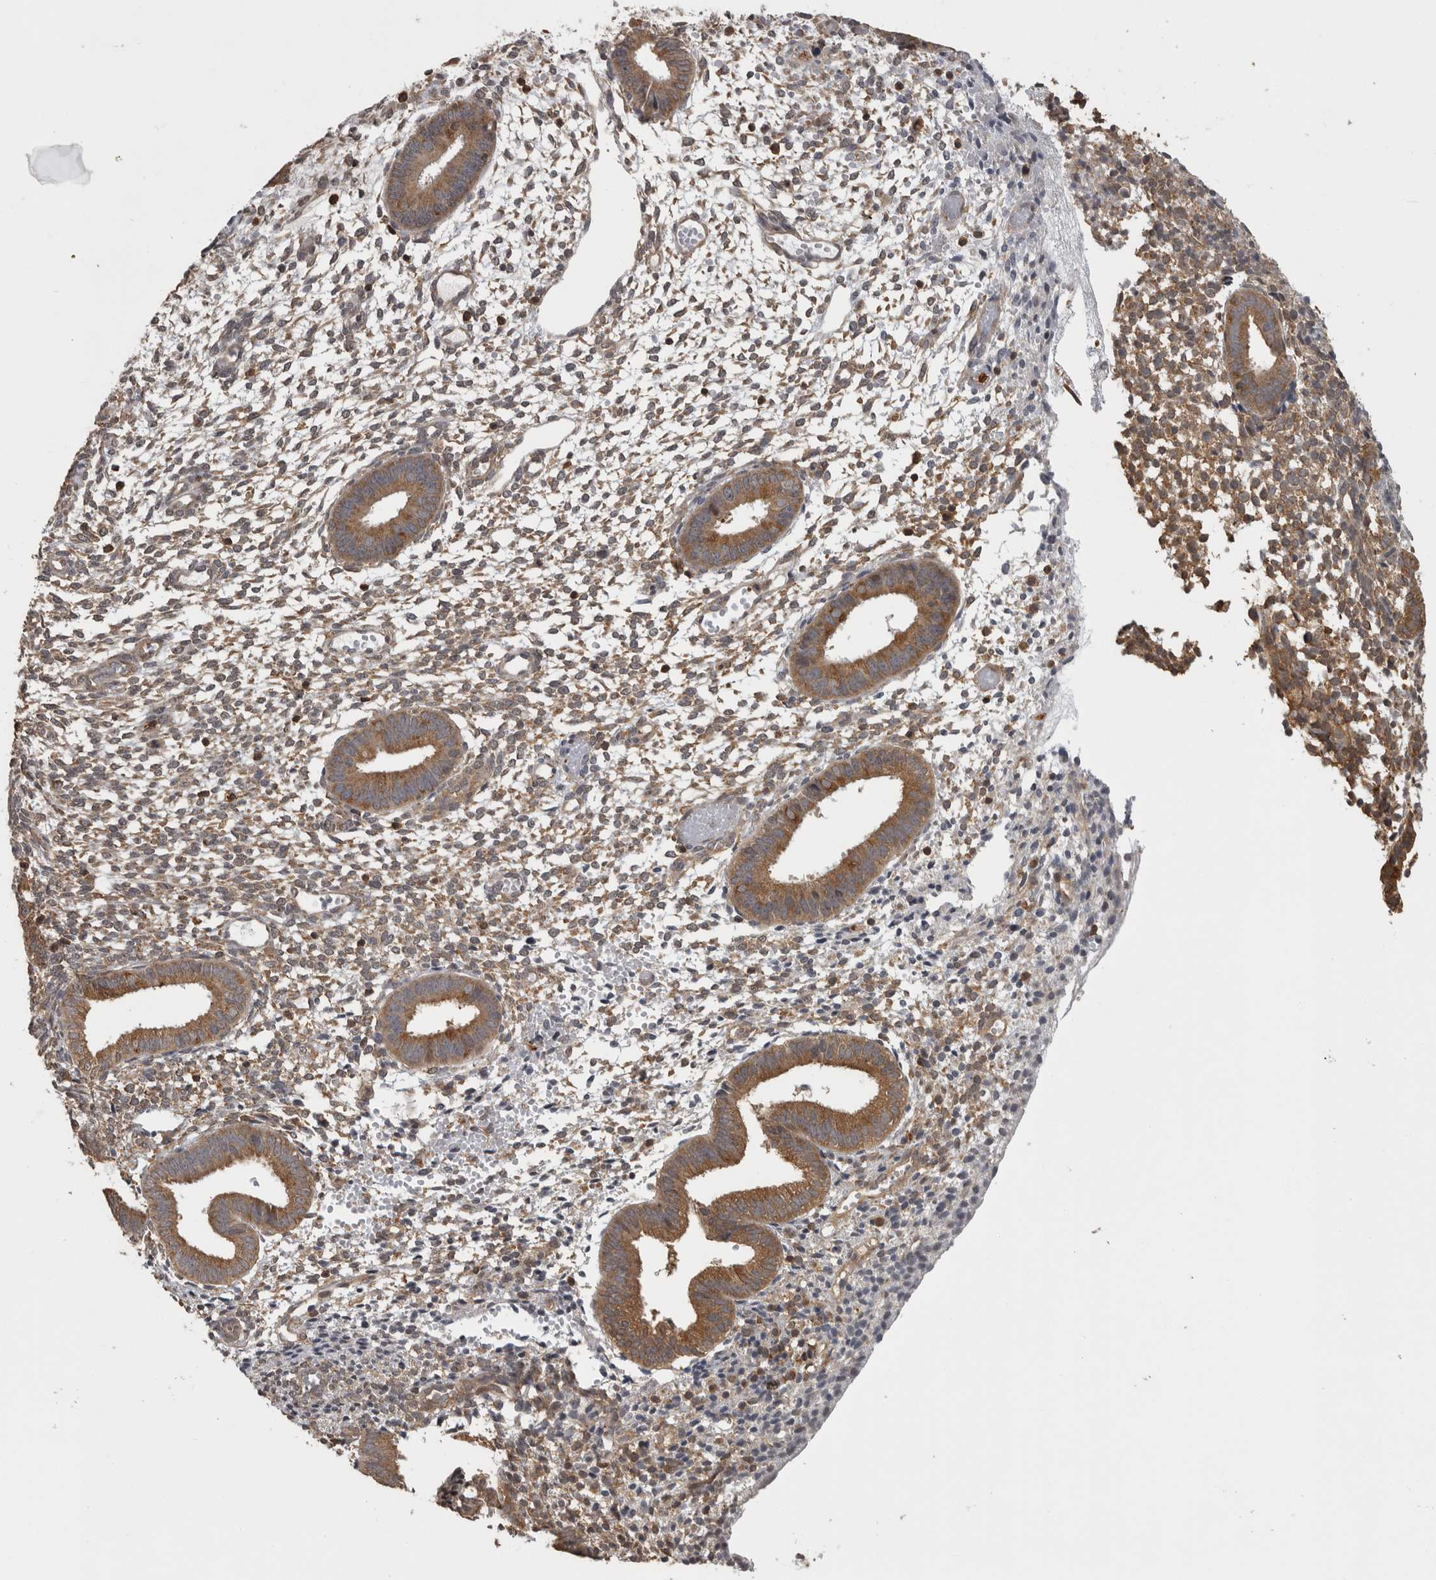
{"staining": {"intensity": "moderate", "quantity": "25%-75%", "location": "cytoplasmic/membranous"}, "tissue": "endometrium", "cell_type": "Cells in endometrial stroma", "image_type": "normal", "snomed": [{"axis": "morphology", "description": "Normal tissue, NOS"}, {"axis": "topography", "description": "Endometrium"}], "caption": "An IHC histopathology image of unremarkable tissue is shown. Protein staining in brown labels moderate cytoplasmic/membranous positivity in endometrium within cells in endometrial stroma.", "gene": "ATXN2", "patient": {"sex": "female", "age": 46}}